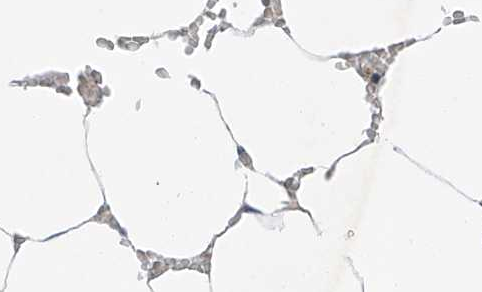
{"staining": {"intensity": "moderate", "quantity": "<25%", "location": "cytoplasmic/membranous,nuclear"}, "tissue": "bone marrow", "cell_type": "Hematopoietic cells", "image_type": "normal", "snomed": [{"axis": "morphology", "description": "Normal tissue, NOS"}, {"axis": "topography", "description": "Bone marrow"}], "caption": "DAB (3,3'-diaminobenzidine) immunohistochemical staining of unremarkable bone marrow reveals moderate cytoplasmic/membranous,nuclear protein positivity in about <25% of hematopoietic cells.", "gene": "CTDP1", "patient": {"sex": "male", "age": 70}}